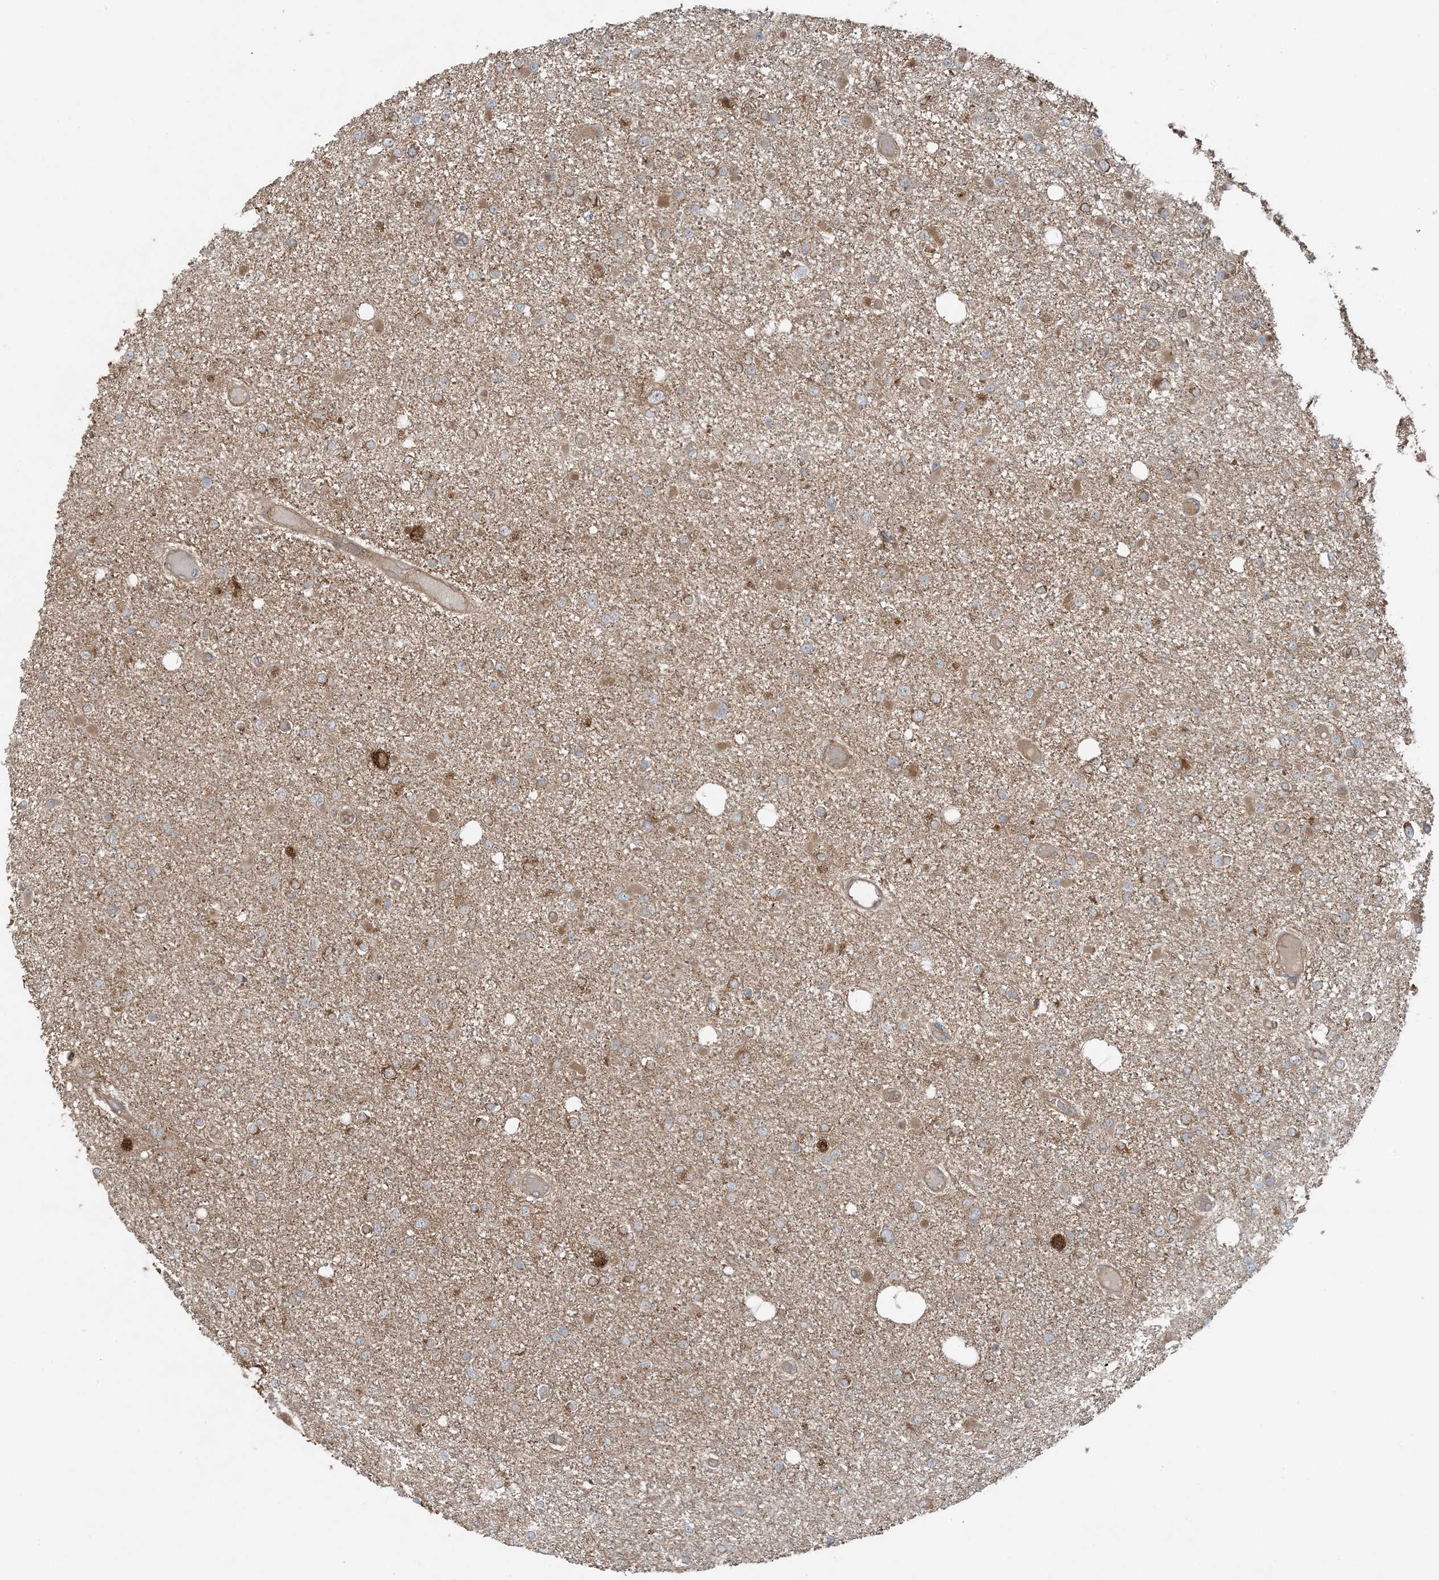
{"staining": {"intensity": "weak", "quantity": "<25%", "location": "cytoplasmic/membranous"}, "tissue": "glioma", "cell_type": "Tumor cells", "image_type": "cancer", "snomed": [{"axis": "morphology", "description": "Glioma, malignant, Low grade"}, {"axis": "topography", "description": "Brain"}], "caption": "Immunohistochemistry (IHC) of malignant glioma (low-grade) displays no positivity in tumor cells. Brightfield microscopy of immunohistochemistry (IHC) stained with DAB (3,3'-diaminobenzidine) (brown) and hematoxylin (blue), captured at high magnification.", "gene": "OLA1", "patient": {"sex": "female", "age": 22}}